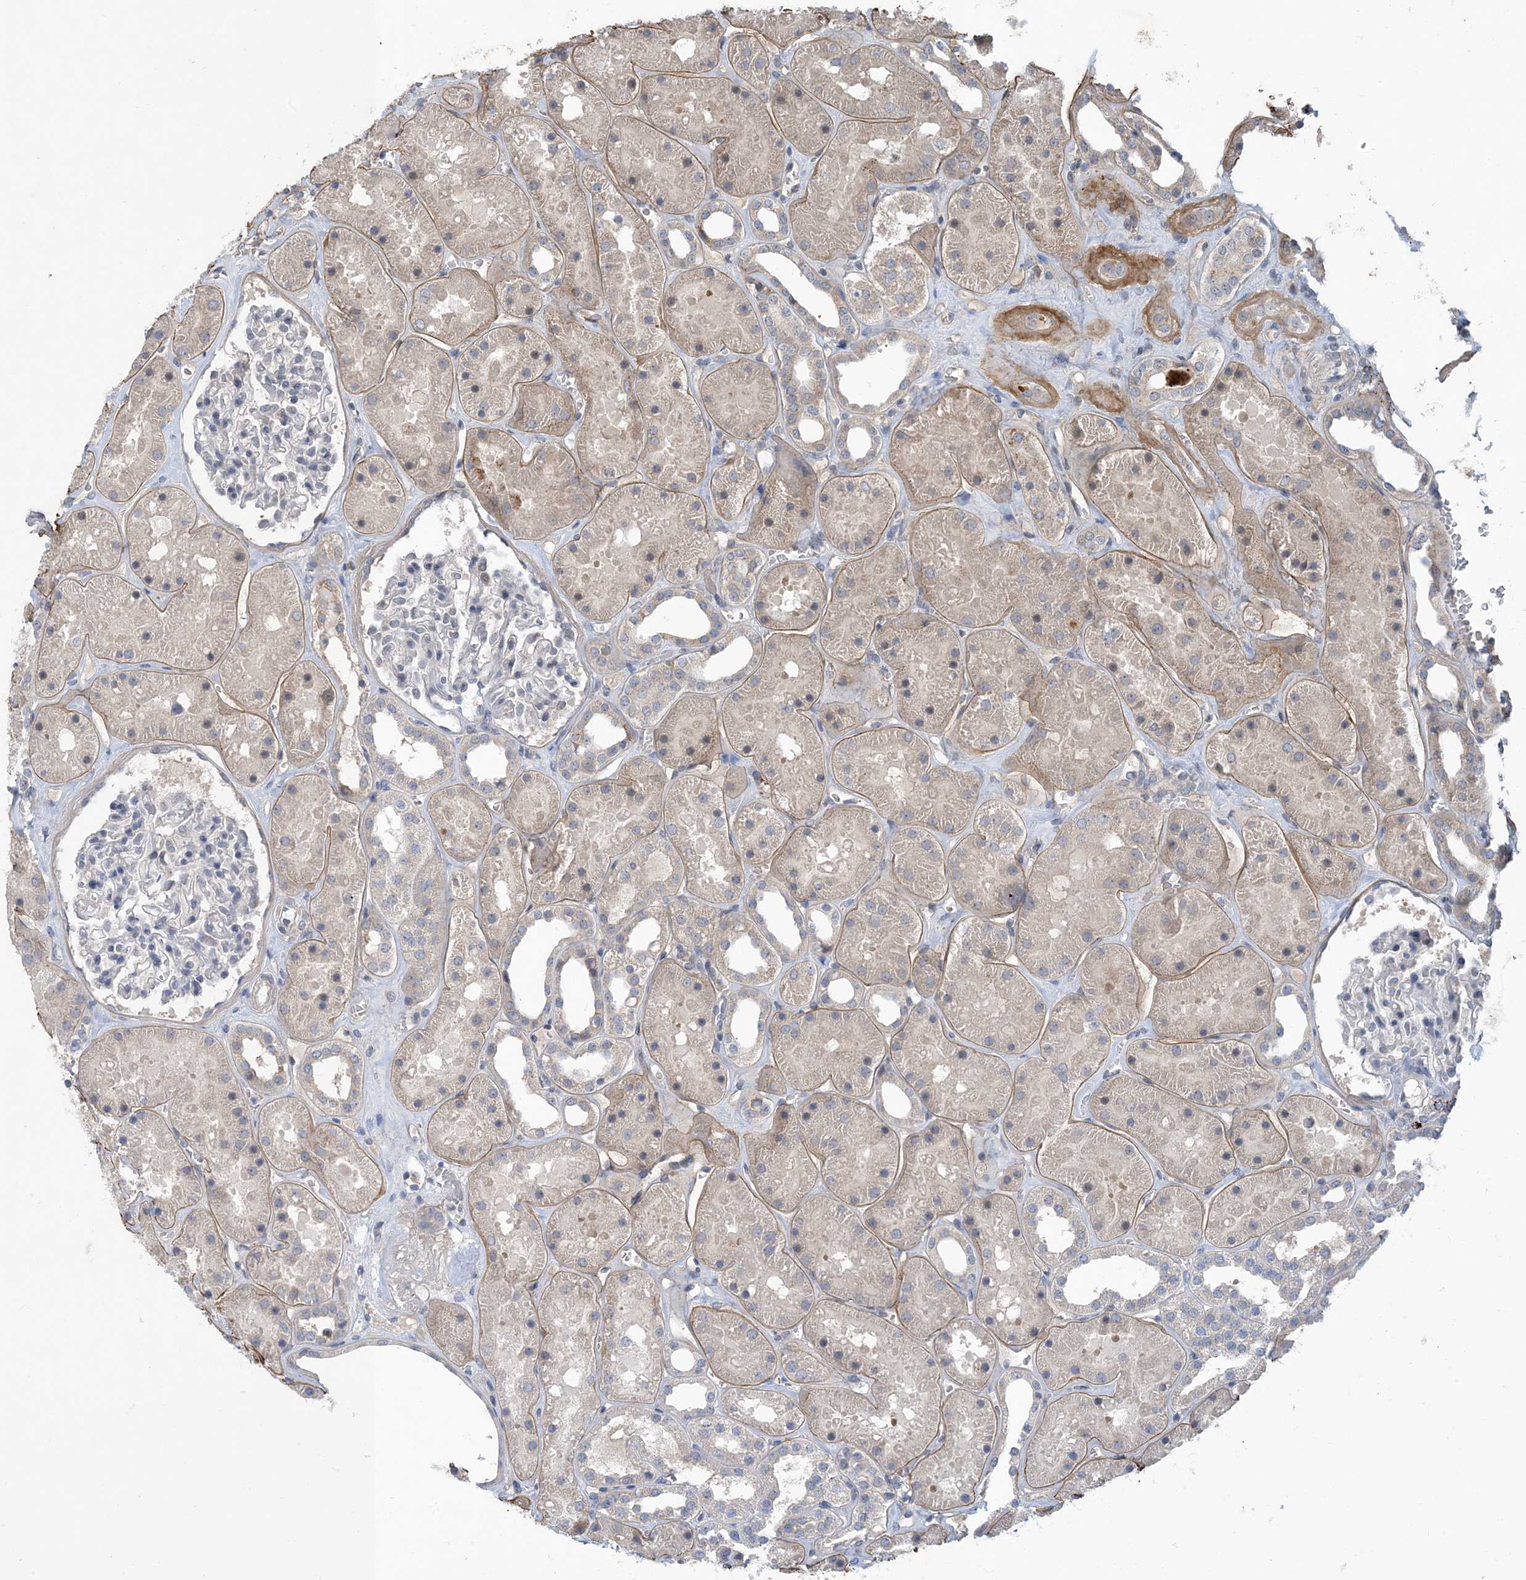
{"staining": {"intensity": "negative", "quantity": "none", "location": "none"}, "tissue": "kidney", "cell_type": "Cells in glomeruli", "image_type": "normal", "snomed": [{"axis": "morphology", "description": "Normal tissue, NOS"}, {"axis": "topography", "description": "Kidney"}], "caption": "Immunohistochemical staining of unremarkable human kidney demonstrates no significant expression in cells in glomeruli. (Stains: DAB IHC with hematoxylin counter stain, Microscopy: brightfield microscopy at high magnification).", "gene": "TINAG", "patient": {"sex": "female", "age": 41}}